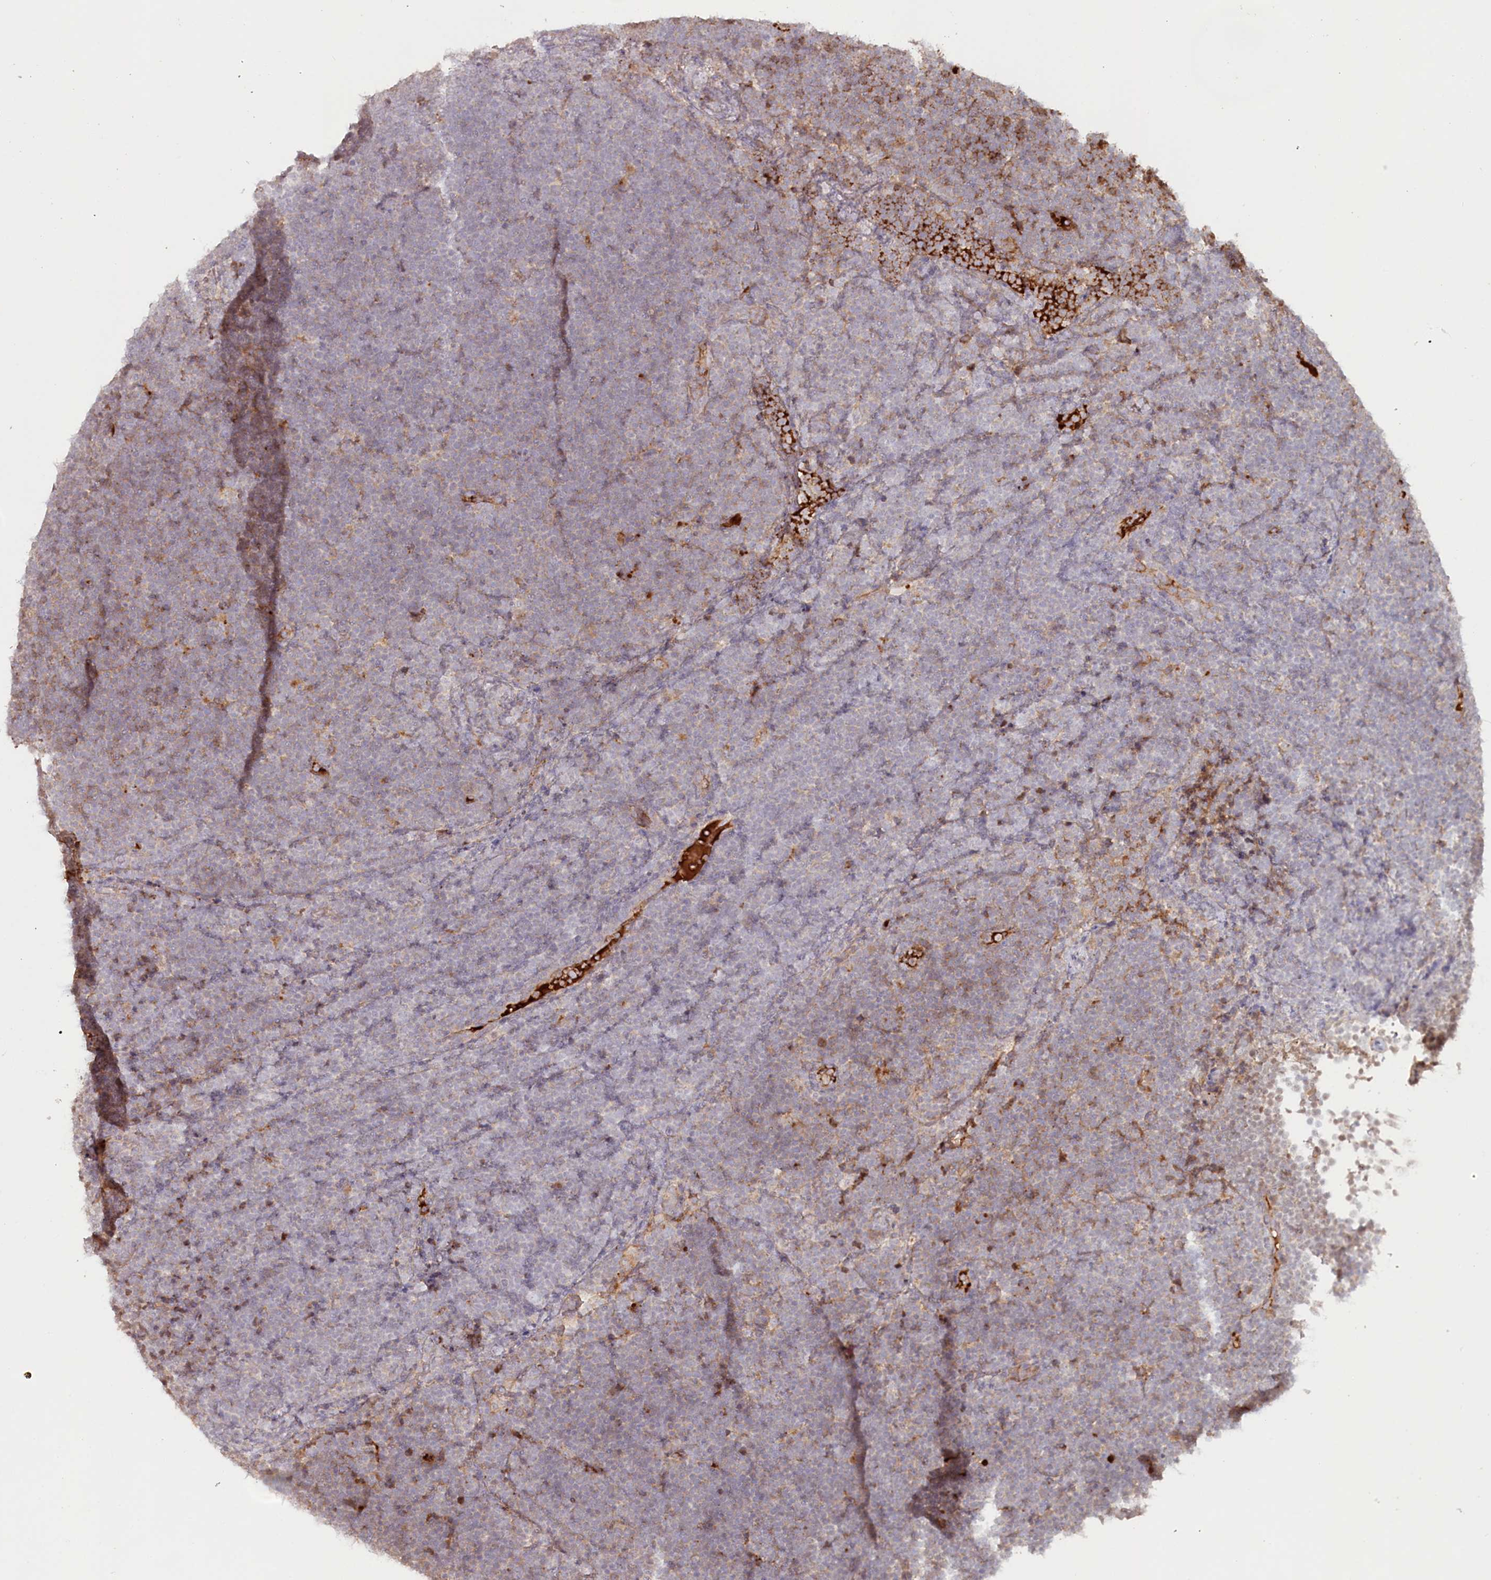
{"staining": {"intensity": "weak", "quantity": "<25%", "location": "cytoplasmic/membranous"}, "tissue": "lymphoma", "cell_type": "Tumor cells", "image_type": "cancer", "snomed": [{"axis": "morphology", "description": "Malignant lymphoma, non-Hodgkin's type, High grade"}, {"axis": "topography", "description": "Lymph node"}], "caption": "Immunohistochemistry photomicrograph of high-grade malignant lymphoma, non-Hodgkin's type stained for a protein (brown), which demonstrates no staining in tumor cells. (IHC, brightfield microscopy, high magnification).", "gene": "PSAPL1", "patient": {"sex": "male", "age": 13}}